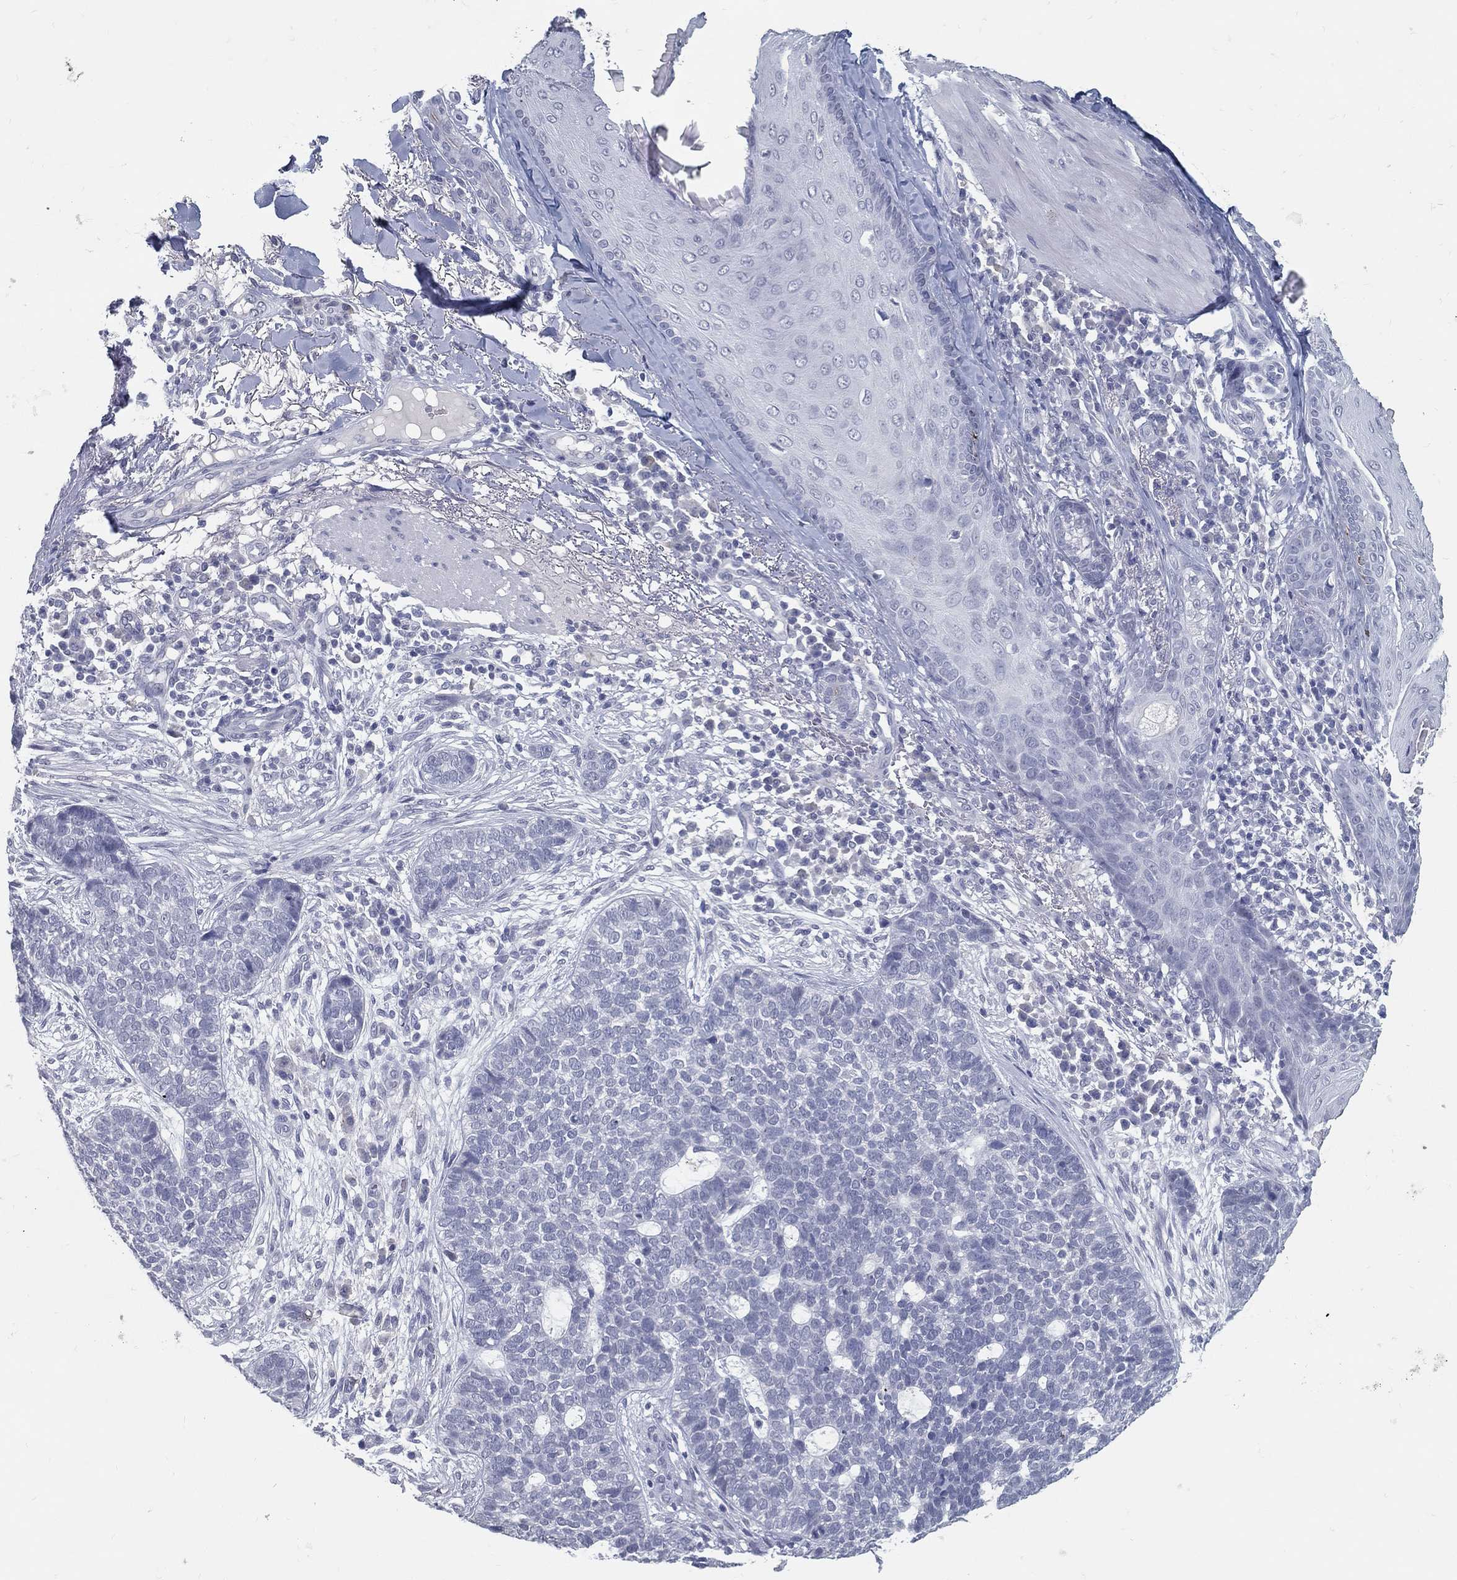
{"staining": {"intensity": "negative", "quantity": "none", "location": "none"}, "tissue": "skin cancer", "cell_type": "Tumor cells", "image_type": "cancer", "snomed": [{"axis": "morphology", "description": "Squamous cell carcinoma, NOS"}, {"axis": "topography", "description": "Skin"}], "caption": "The immunohistochemistry (IHC) micrograph has no significant expression in tumor cells of skin cancer (squamous cell carcinoma) tissue.", "gene": "ACE2", "patient": {"sex": "male", "age": 88}}